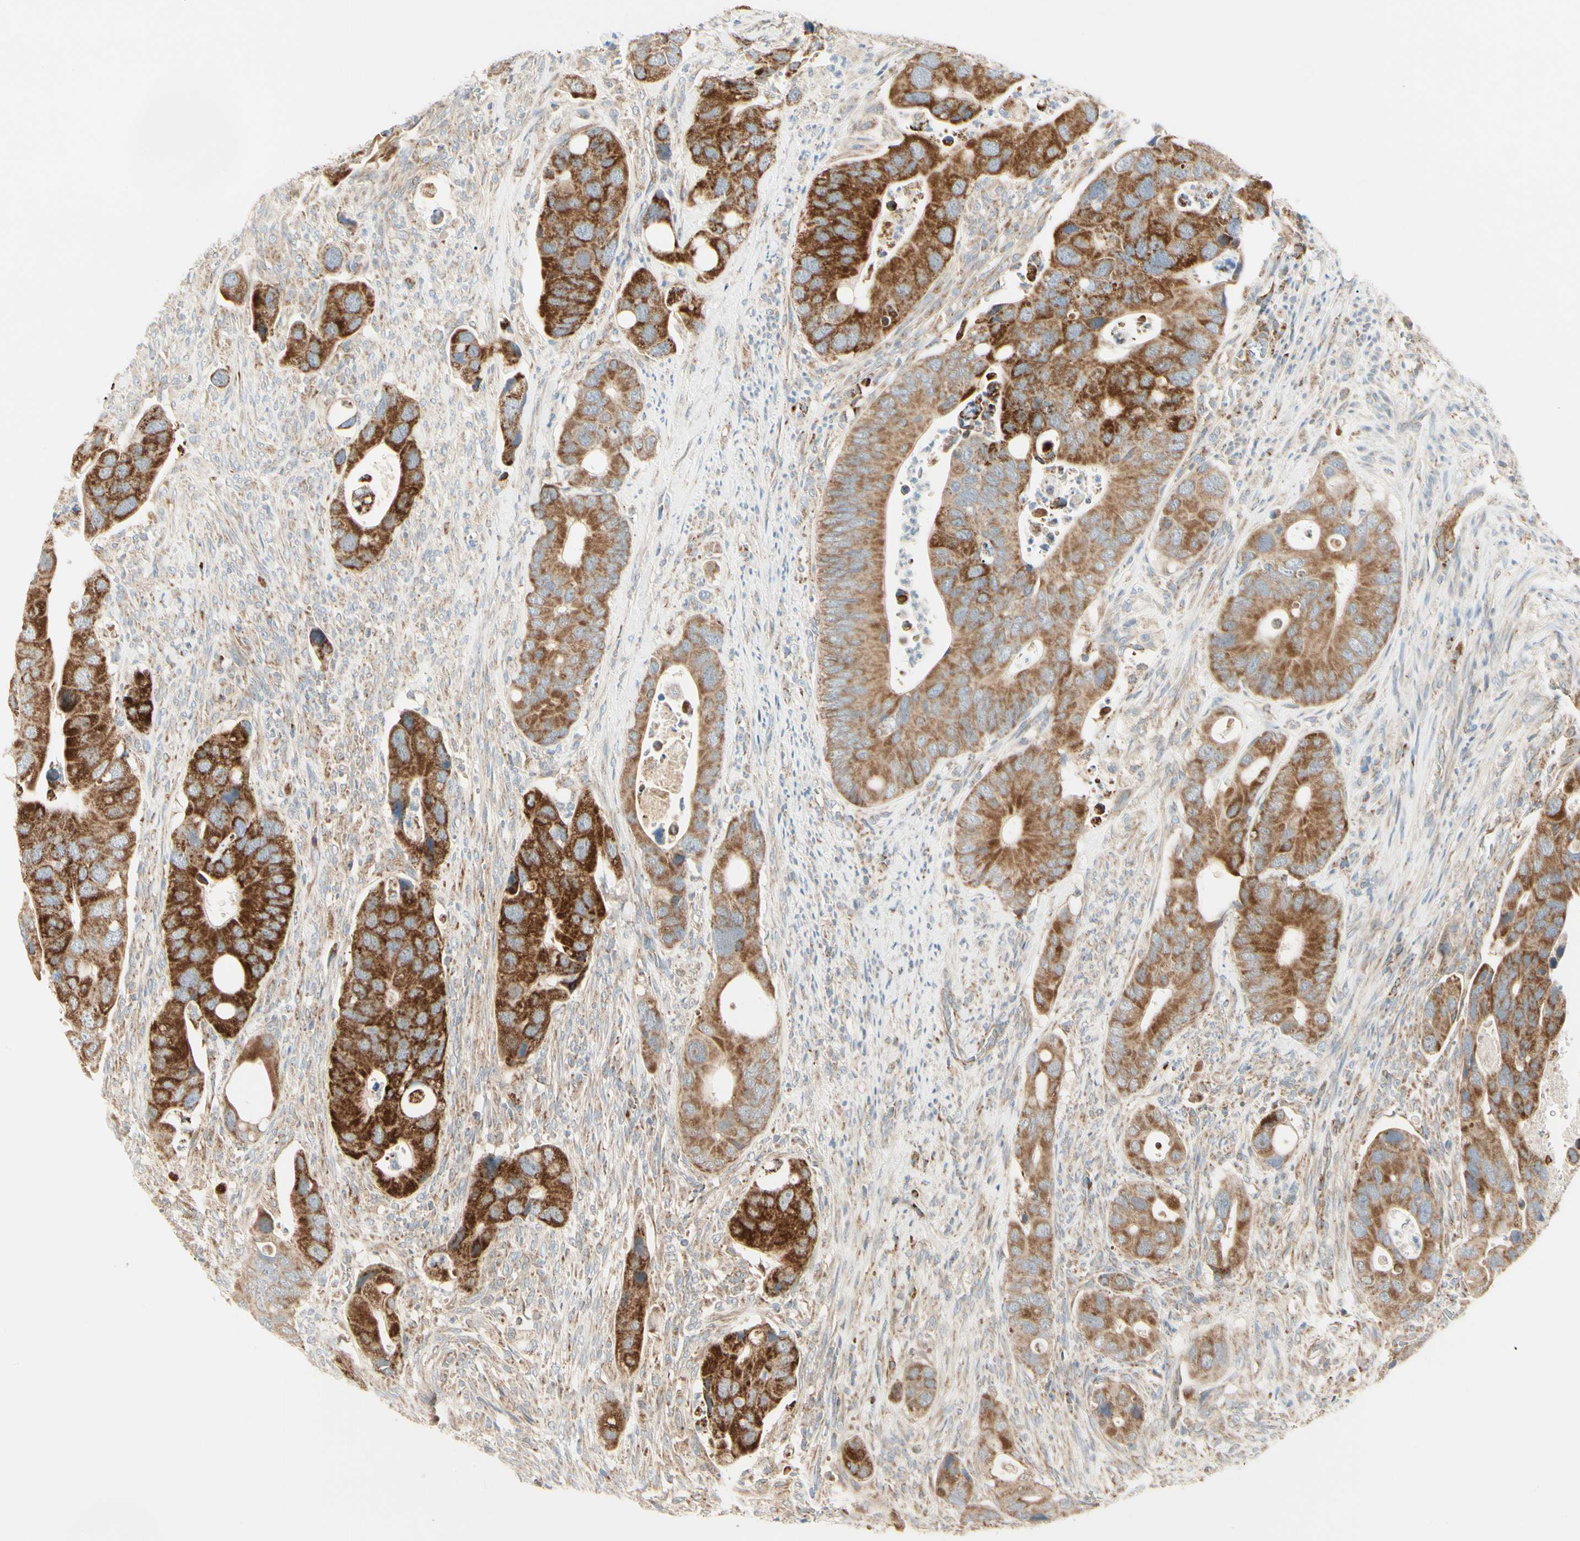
{"staining": {"intensity": "strong", "quantity": ">75%", "location": "cytoplasmic/membranous"}, "tissue": "colorectal cancer", "cell_type": "Tumor cells", "image_type": "cancer", "snomed": [{"axis": "morphology", "description": "Adenocarcinoma, NOS"}, {"axis": "topography", "description": "Rectum"}], "caption": "Immunohistochemistry (IHC) (DAB) staining of colorectal adenocarcinoma demonstrates strong cytoplasmic/membranous protein staining in about >75% of tumor cells.", "gene": "TBC1D10A", "patient": {"sex": "female", "age": 57}}